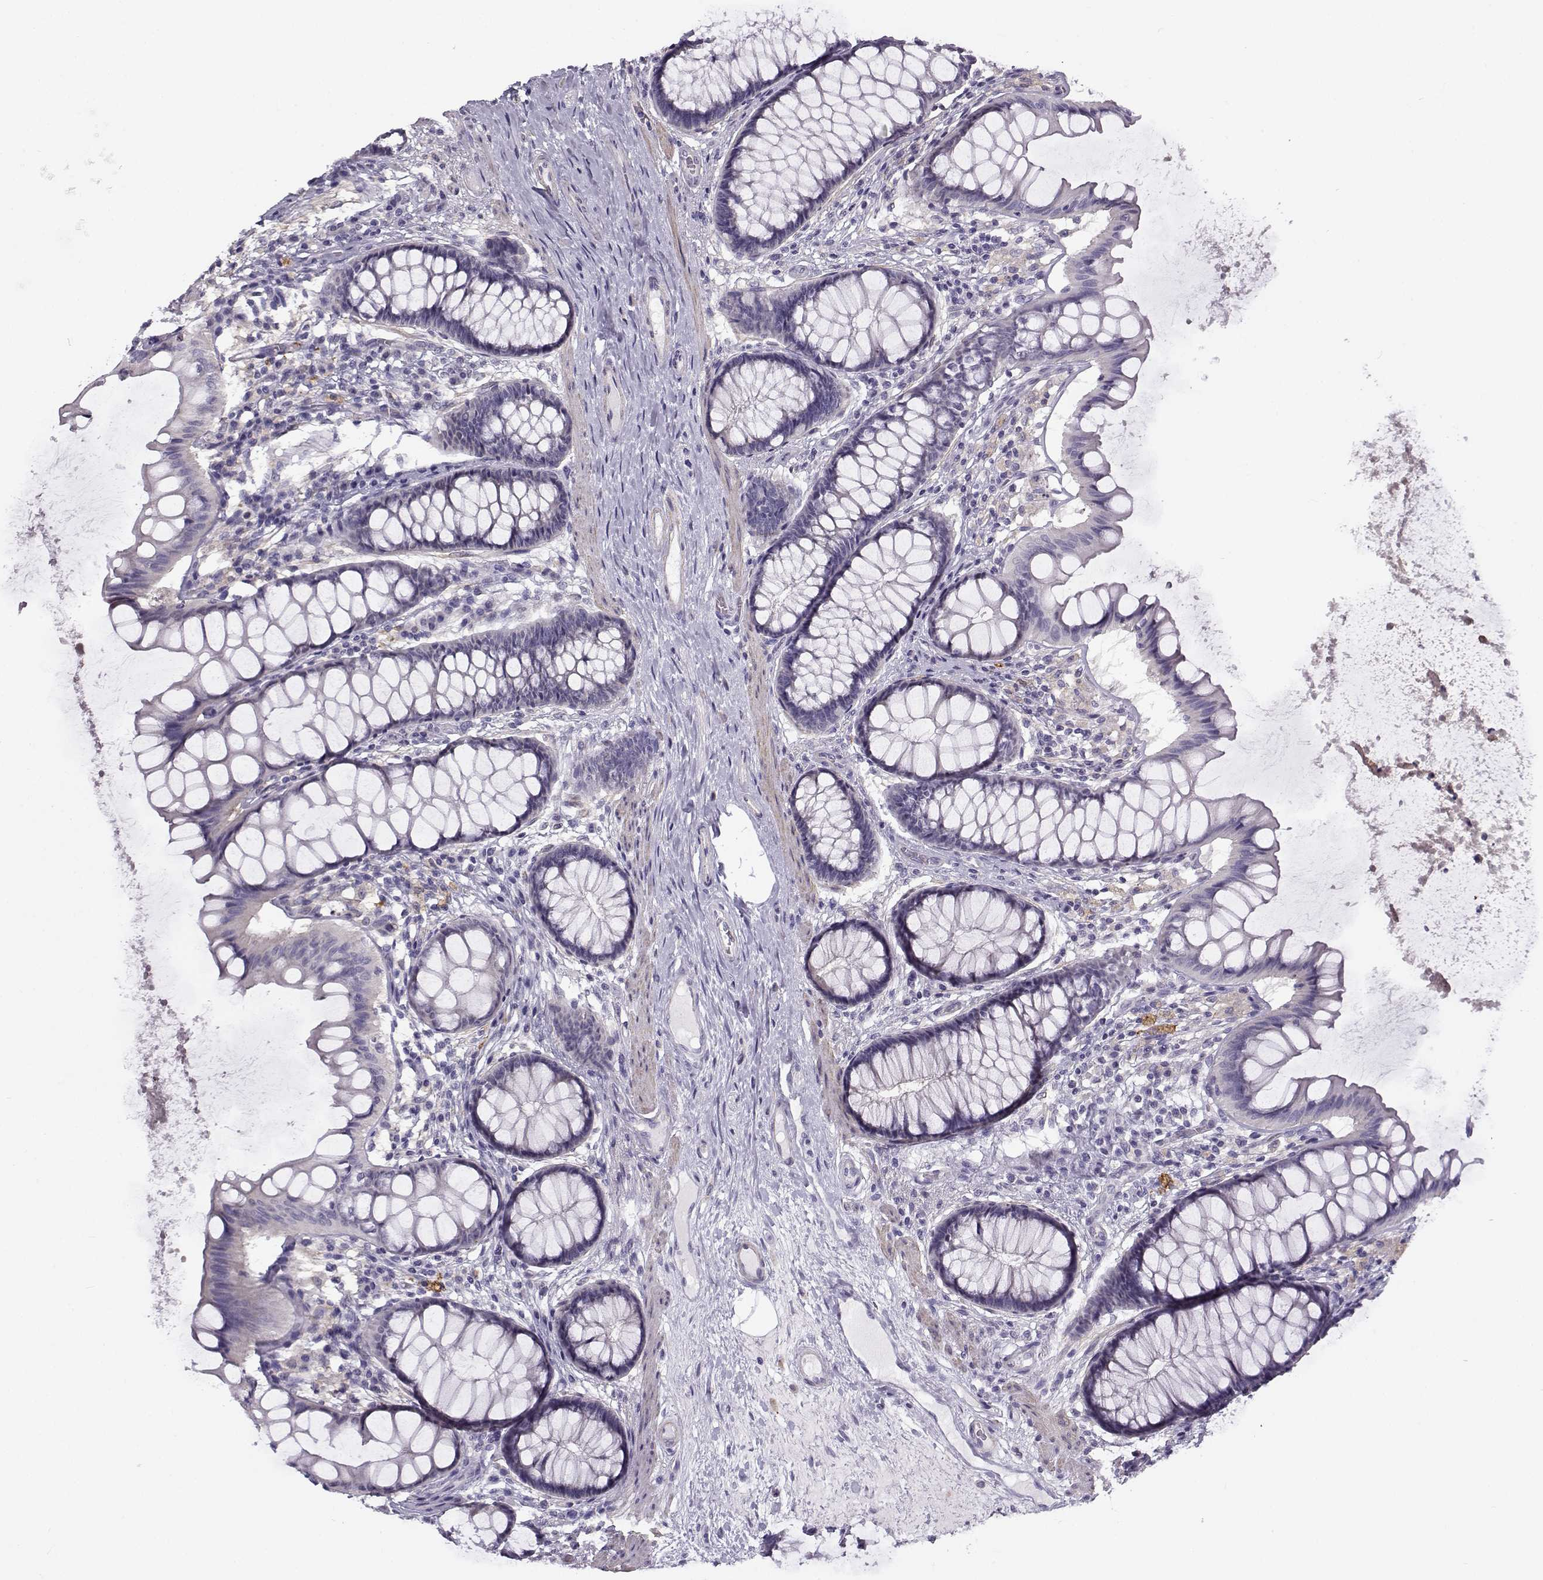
{"staining": {"intensity": "negative", "quantity": "none", "location": "none"}, "tissue": "colon", "cell_type": "Endothelial cells", "image_type": "normal", "snomed": [{"axis": "morphology", "description": "Normal tissue, NOS"}, {"axis": "topography", "description": "Colon"}], "caption": "The image shows no staining of endothelial cells in benign colon. (Immunohistochemistry (ihc), brightfield microscopy, high magnification).", "gene": "UCP3", "patient": {"sex": "female", "age": 65}}